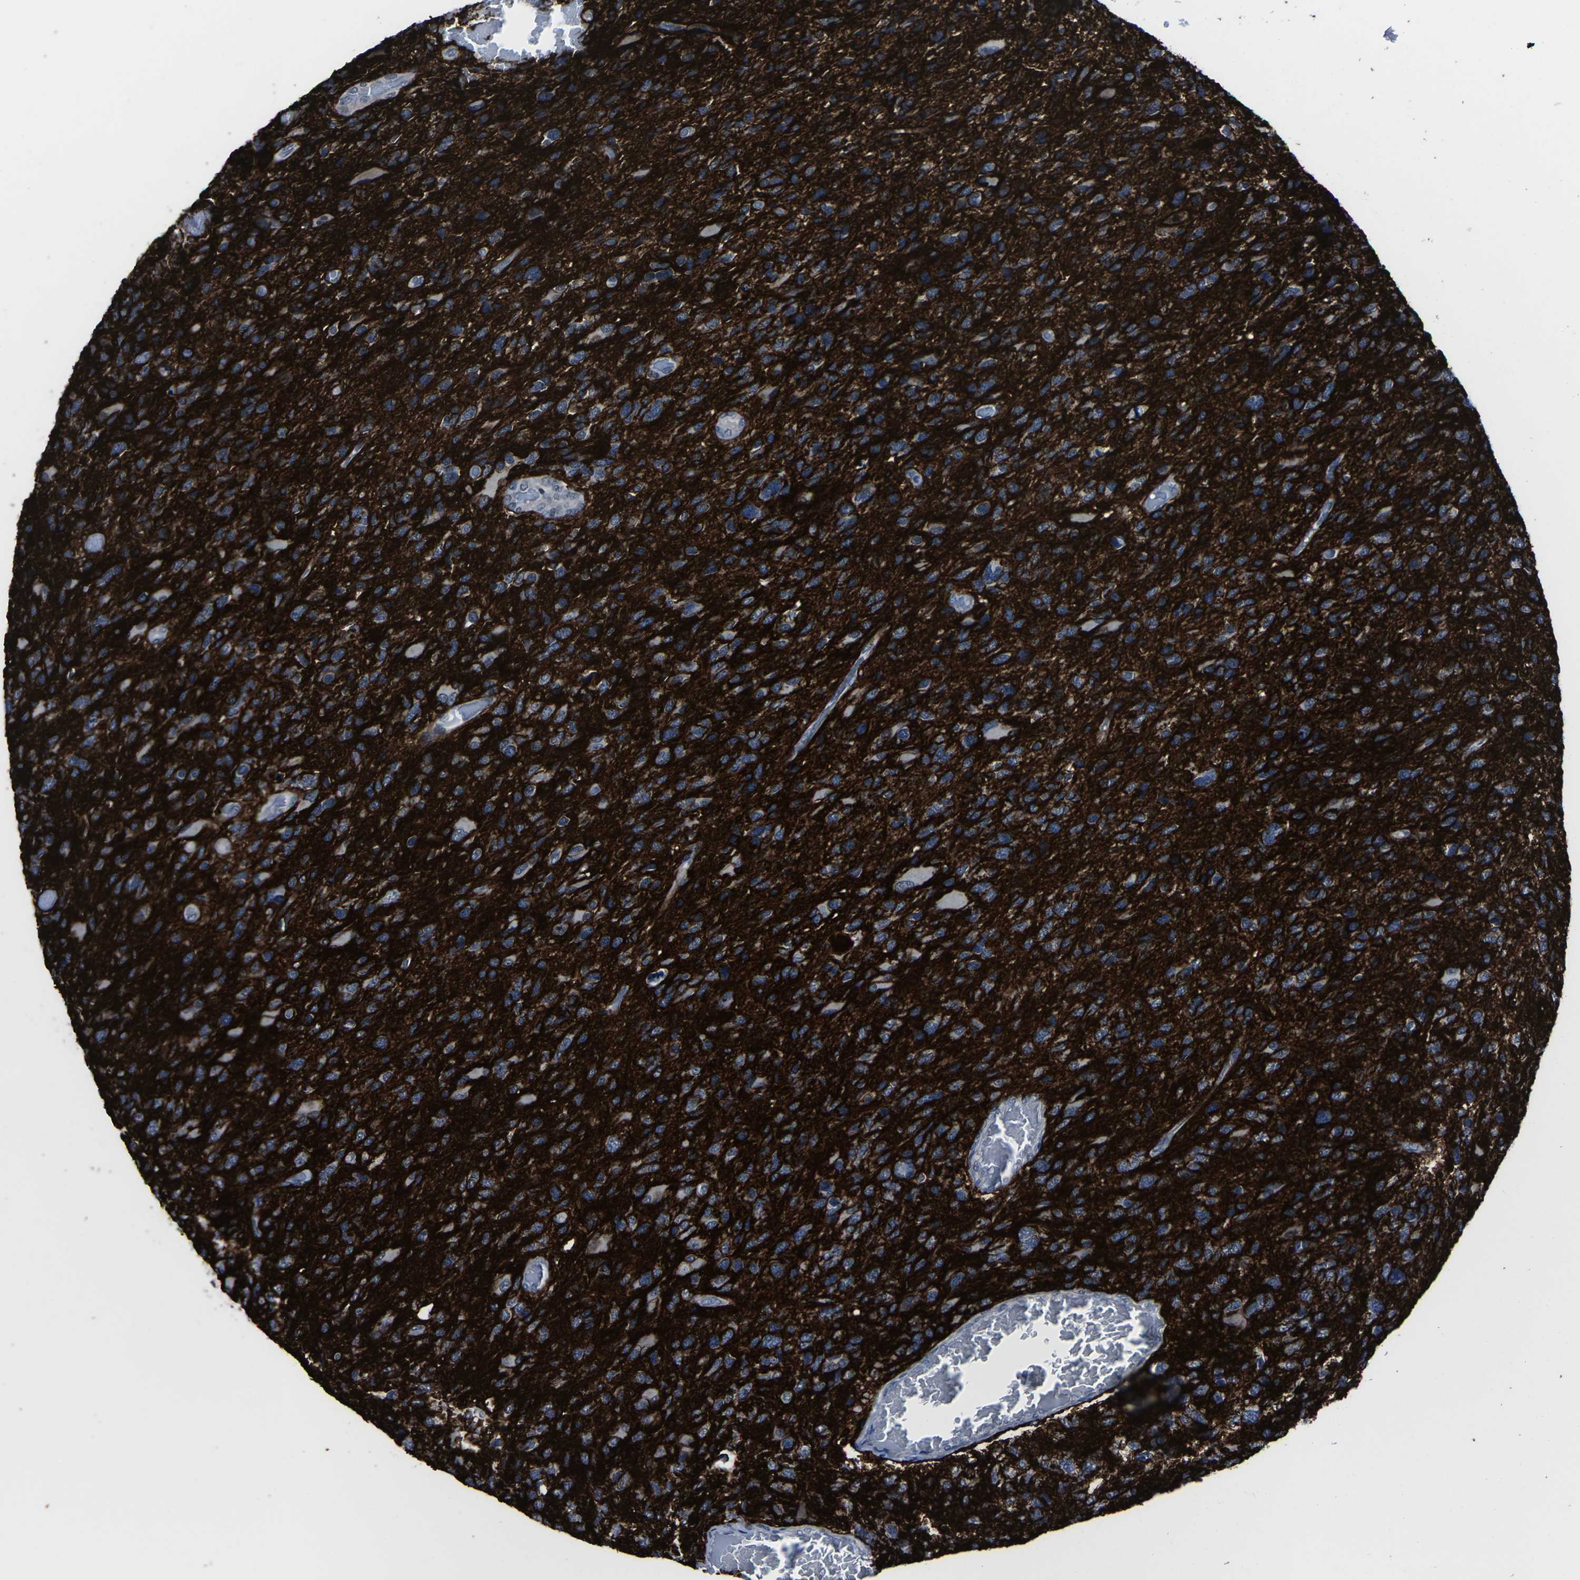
{"staining": {"intensity": "strong", "quantity": "25%-75%", "location": "cytoplasmic/membranous"}, "tissue": "glioma", "cell_type": "Tumor cells", "image_type": "cancer", "snomed": [{"axis": "morphology", "description": "Glioma, malignant, High grade"}, {"axis": "topography", "description": "Brain"}], "caption": "Protein analysis of malignant glioma (high-grade) tissue exhibits strong cytoplasmic/membranous positivity in about 25%-75% of tumor cells. (brown staining indicates protein expression, while blue staining denotes nuclei).", "gene": "MSANTD4", "patient": {"sex": "female", "age": 58}}